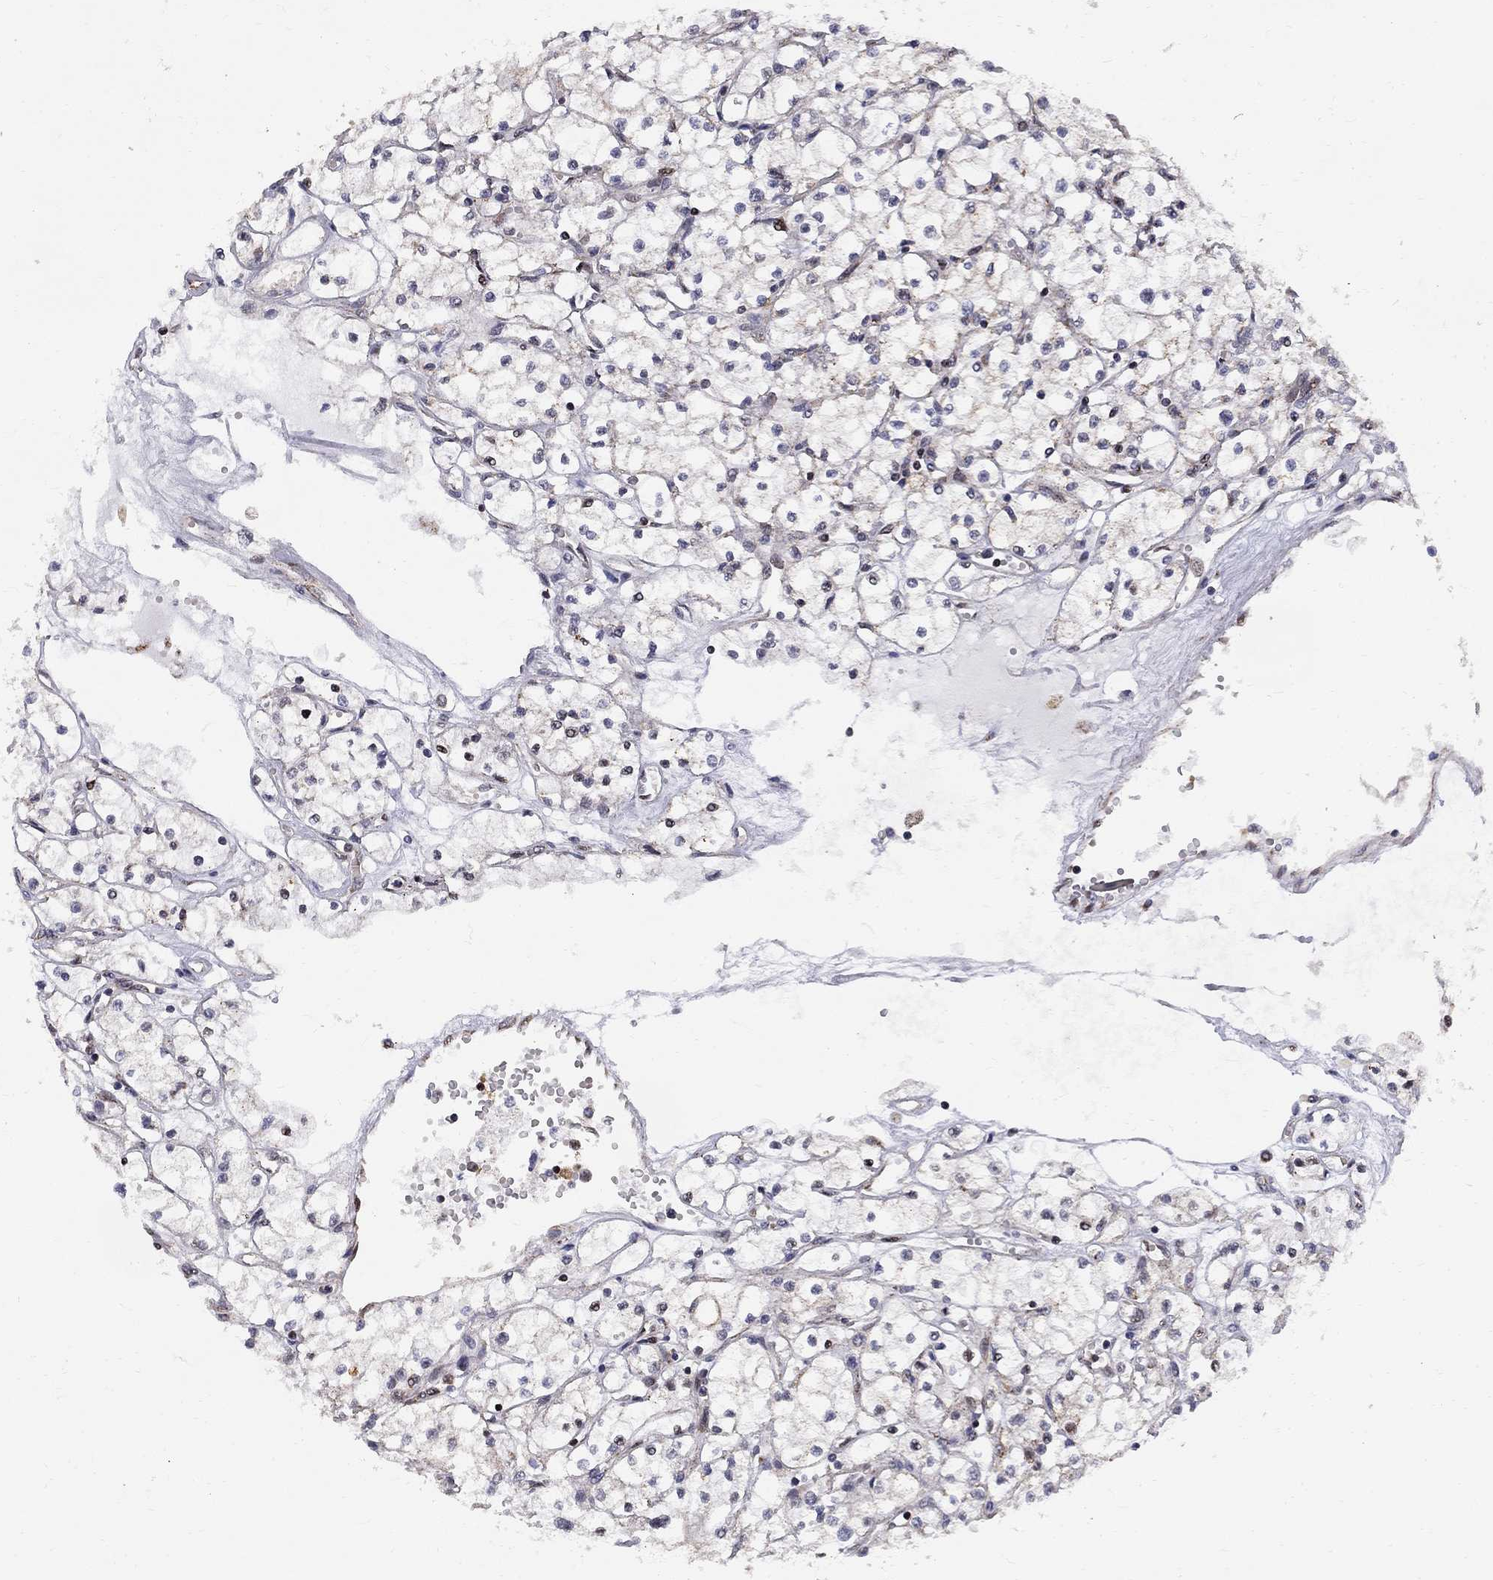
{"staining": {"intensity": "negative", "quantity": "none", "location": "none"}, "tissue": "renal cancer", "cell_type": "Tumor cells", "image_type": "cancer", "snomed": [{"axis": "morphology", "description": "Adenocarcinoma, NOS"}, {"axis": "topography", "description": "Kidney"}], "caption": "A micrograph of human renal cancer is negative for staining in tumor cells. (DAB (3,3'-diaminobenzidine) immunohistochemistry with hematoxylin counter stain).", "gene": "ELOB", "patient": {"sex": "male", "age": 67}}